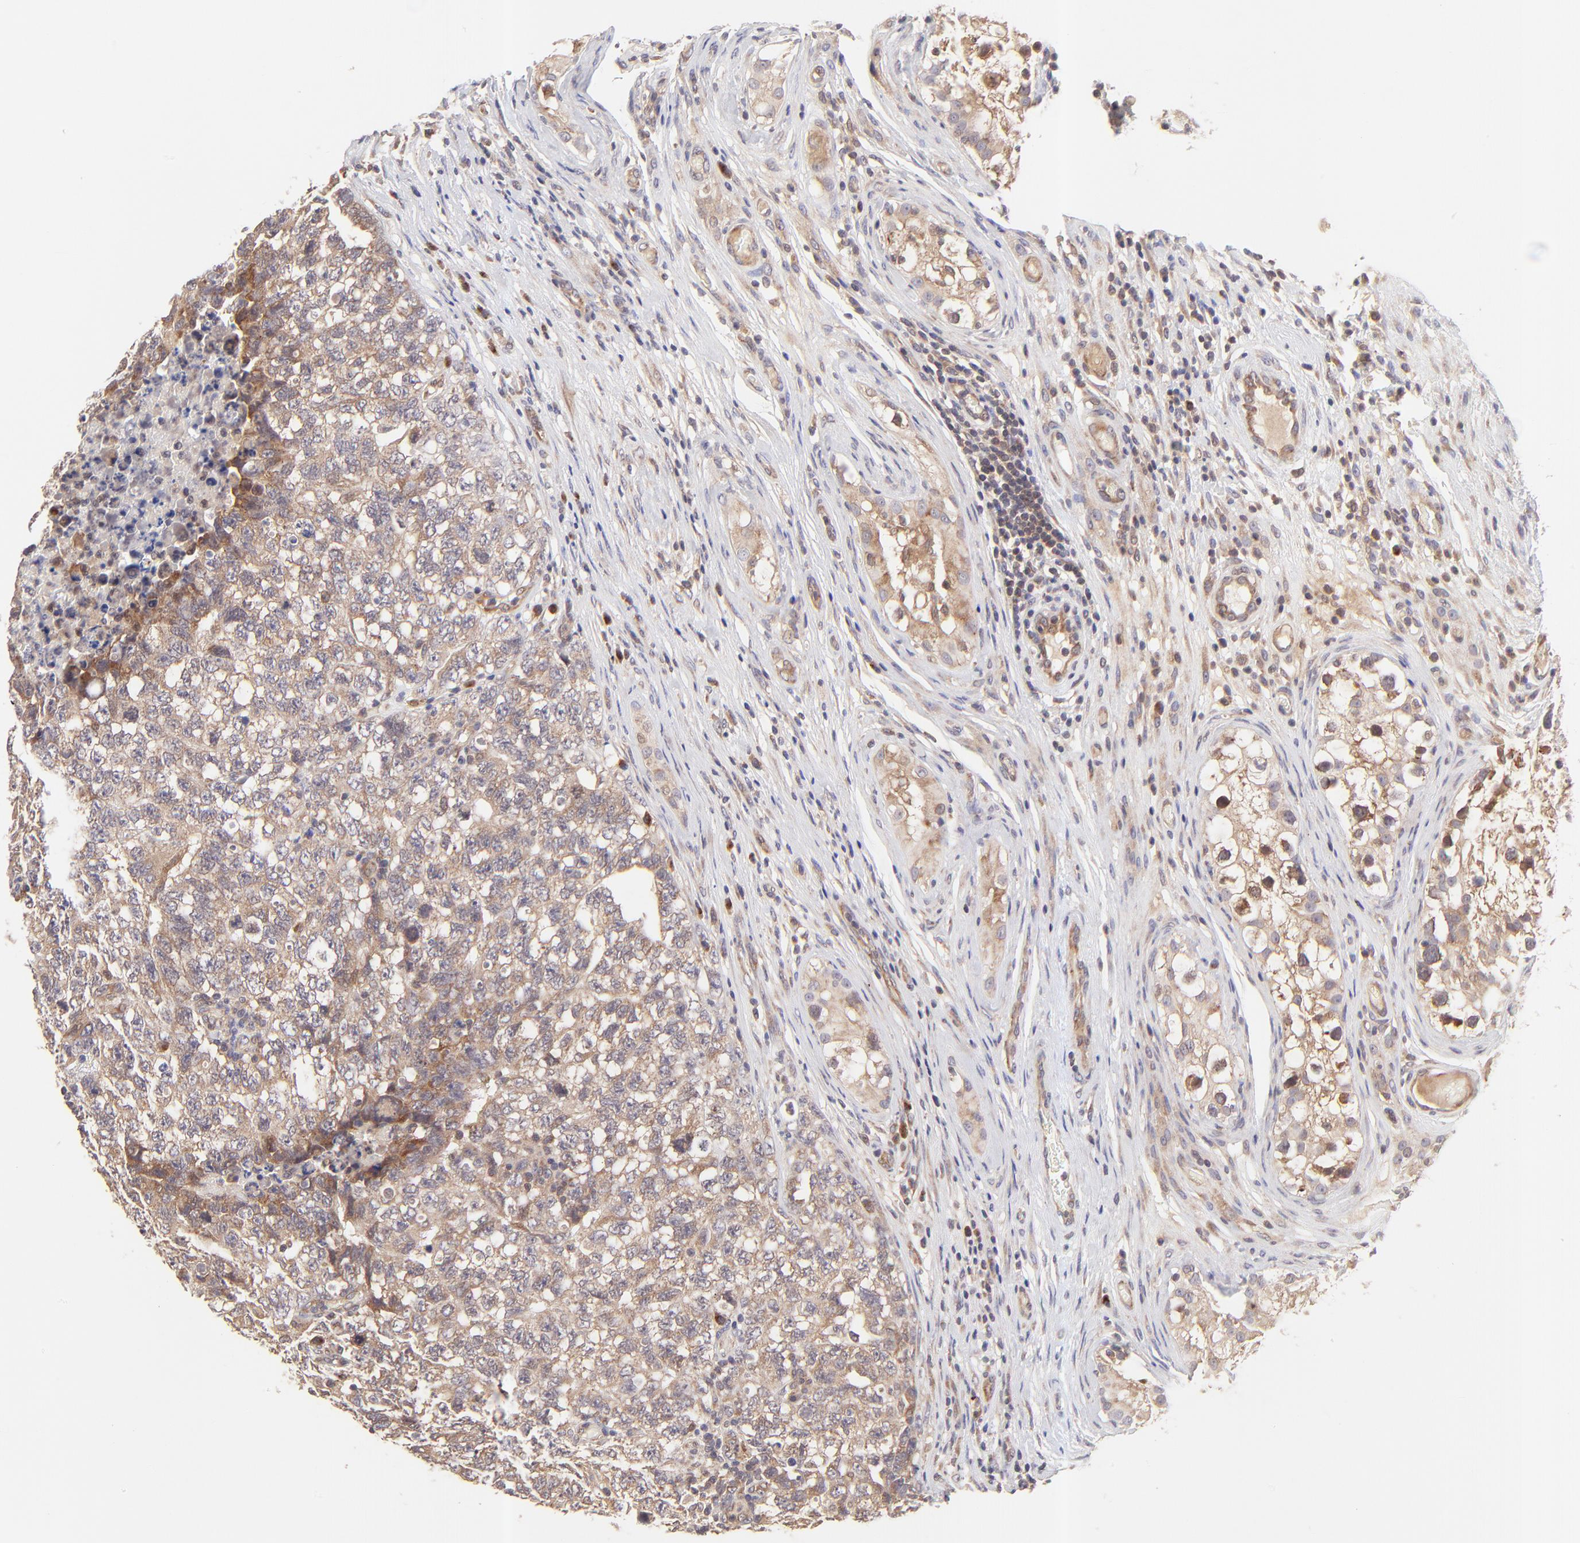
{"staining": {"intensity": "moderate", "quantity": ">75%", "location": "cytoplasmic/membranous"}, "tissue": "testis cancer", "cell_type": "Tumor cells", "image_type": "cancer", "snomed": [{"axis": "morphology", "description": "Carcinoma, Embryonal, NOS"}, {"axis": "topography", "description": "Testis"}], "caption": "High-magnification brightfield microscopy of embryonal carcinoma (testis) stained with DAB (3,3'-diaminobenzidine) (brown) and counterstained with hematoxylin (blue). tumor cells exhibit moderate cytoplasmic/membranous expression is present in approximately>75% of cells.", "gene": "TNRC6B", "patient": {"sex": "male", "age": 31}}